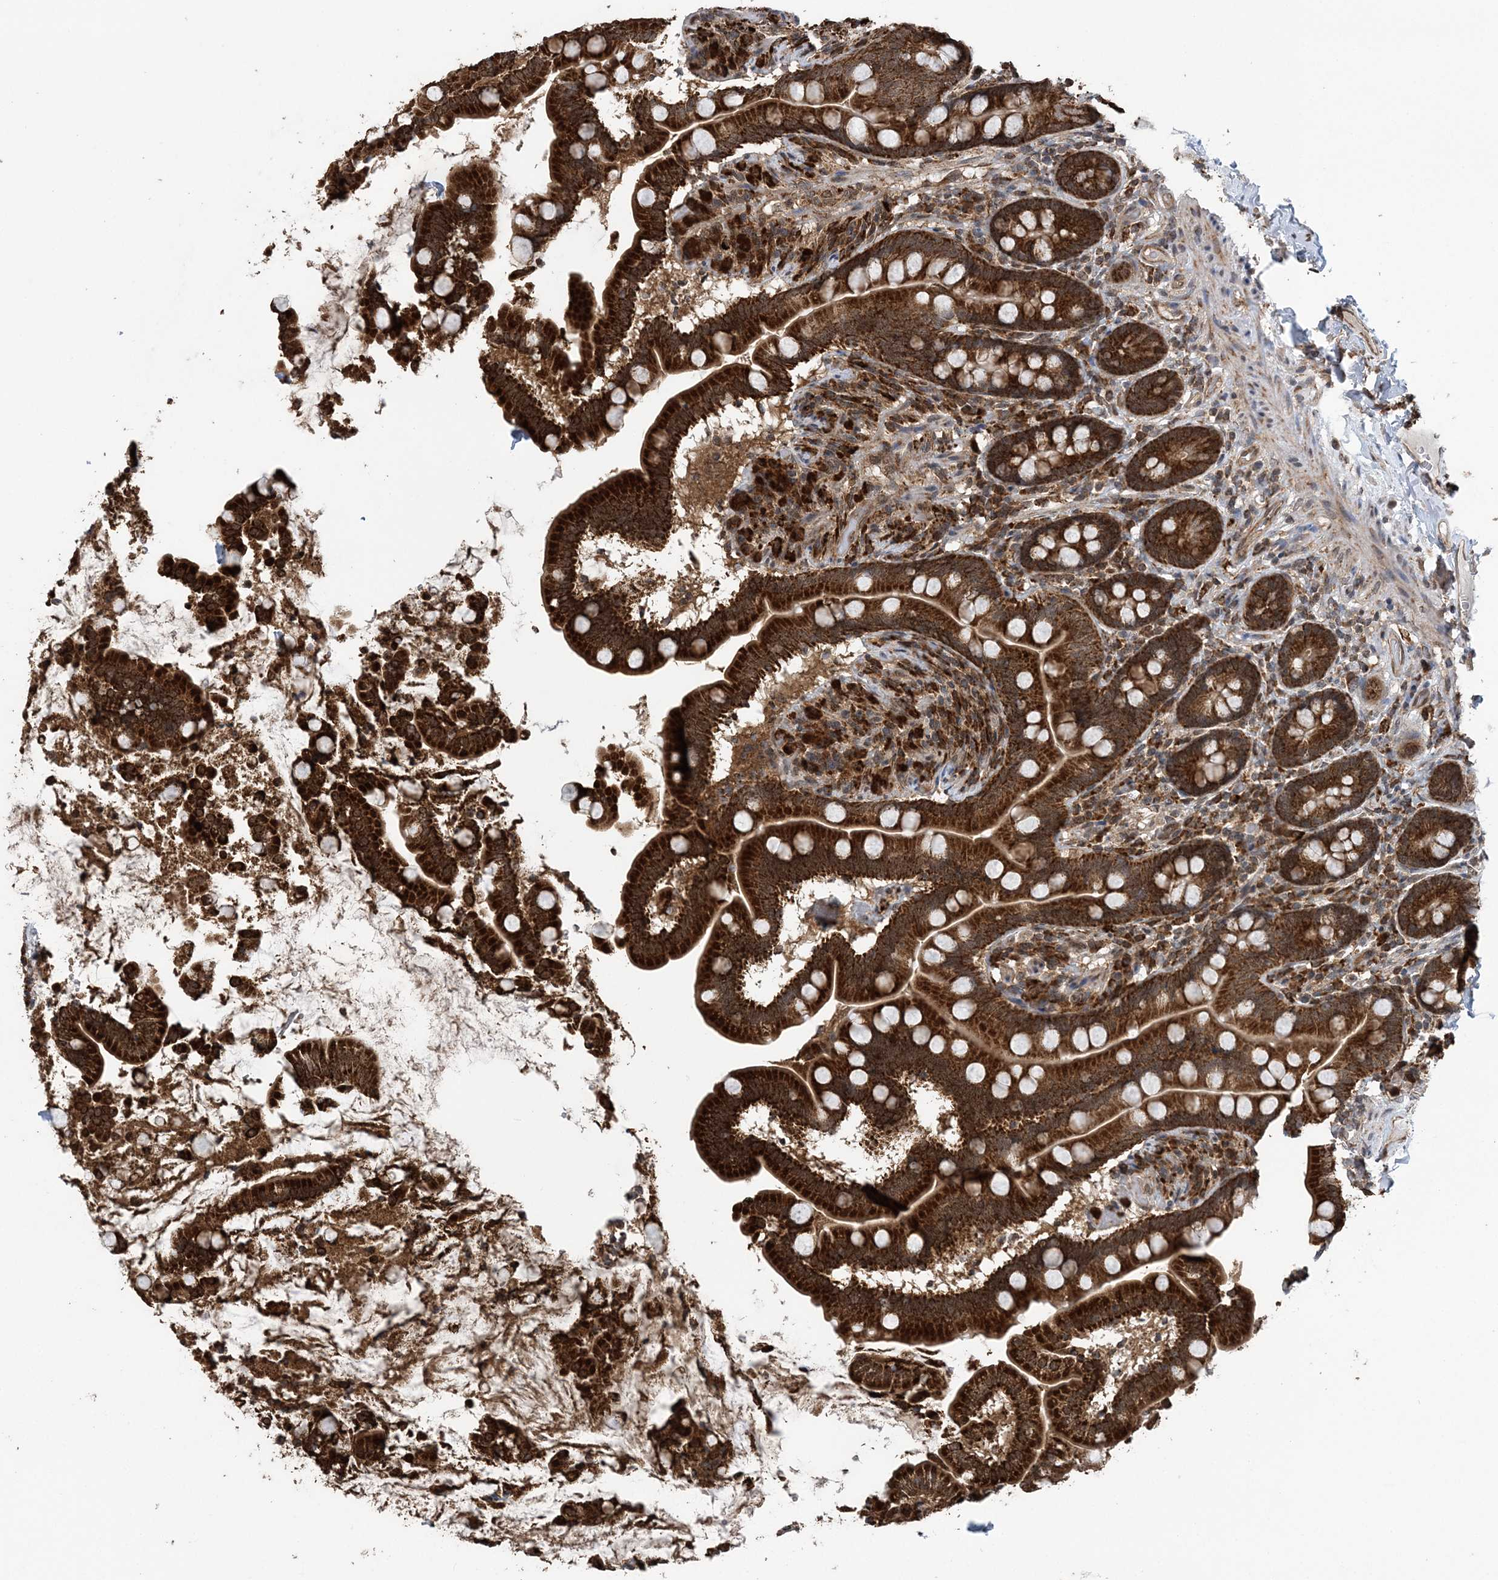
{"staining": {"intensity": "strong", "quantity": ">75%", "location": "cytoplasmic/membranous"}, "tissue": "small intestine", "cell_type": "Glandular cells", "image_type": "normal", "snomed": [{"axis": "morphology", "description": "Normal tissue, NOS"}, {"axis": "topography", "description": "Small intestine"}], "caption": "Protein staining reveals strong cytoplasmic/membranous staining in about >75% of glandular cells in normal small intestine. The protein is shown in brown color, while the nuclei are stained blue.", "gene": "PCBP1", "patient": {"sex": "female", "age": 64}}